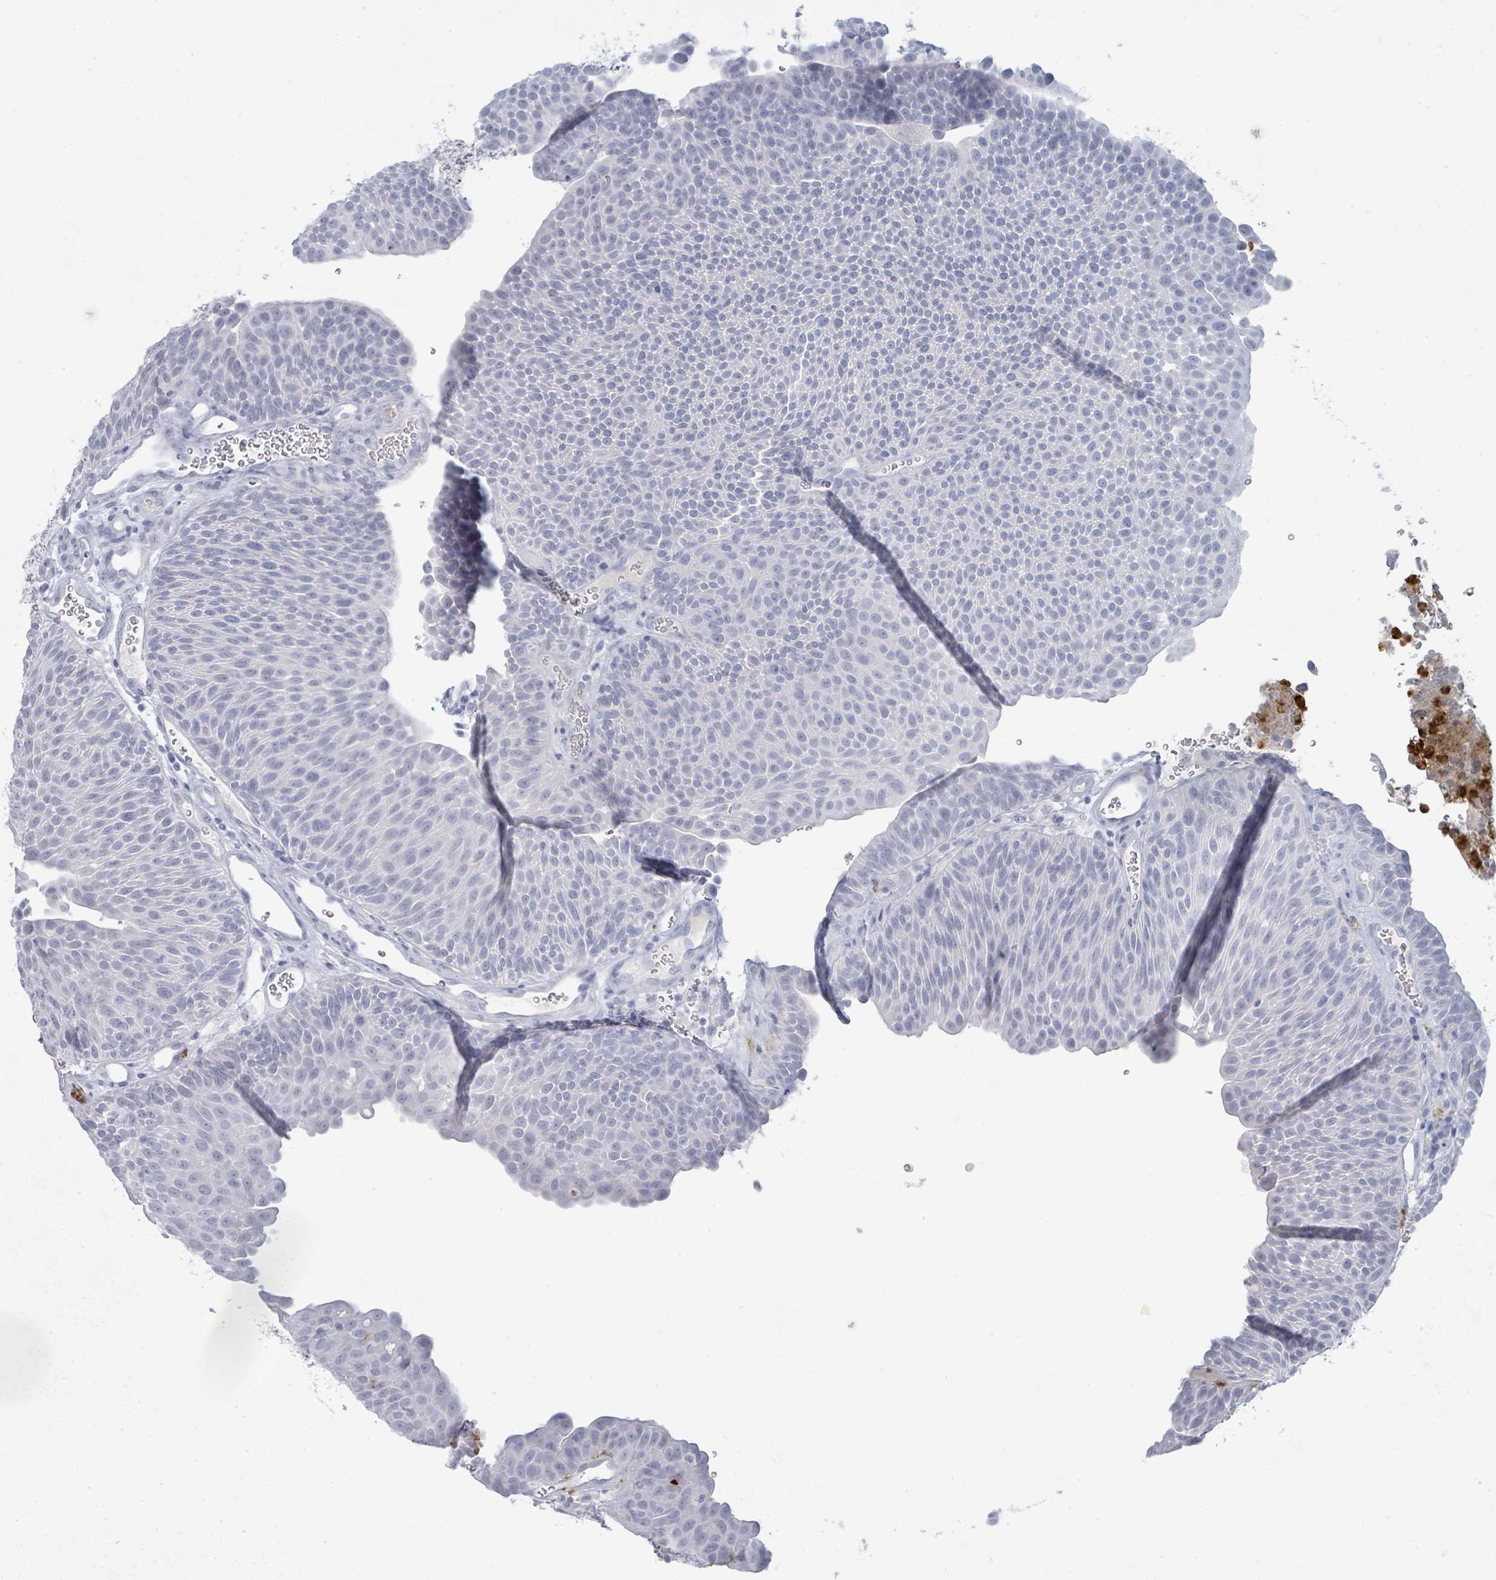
{"staining": {"intensity": "negative", "quantity": "none", "location": "none"}, "tissue": "urothelial cancer", "cell_type": "Tumor cells", "image_type": "cancer", "snomed": [{"axis": "morphology", "description": "Urothelial carcinoma, NOS"}, {"axis": "topography", "description": "Urinary bladder"}], "caption": "Tumor cells show no significant expression in transitional cell carcinoma.", "gene": "DEFA4", "patient": {"sex": "male", "age": 67}}